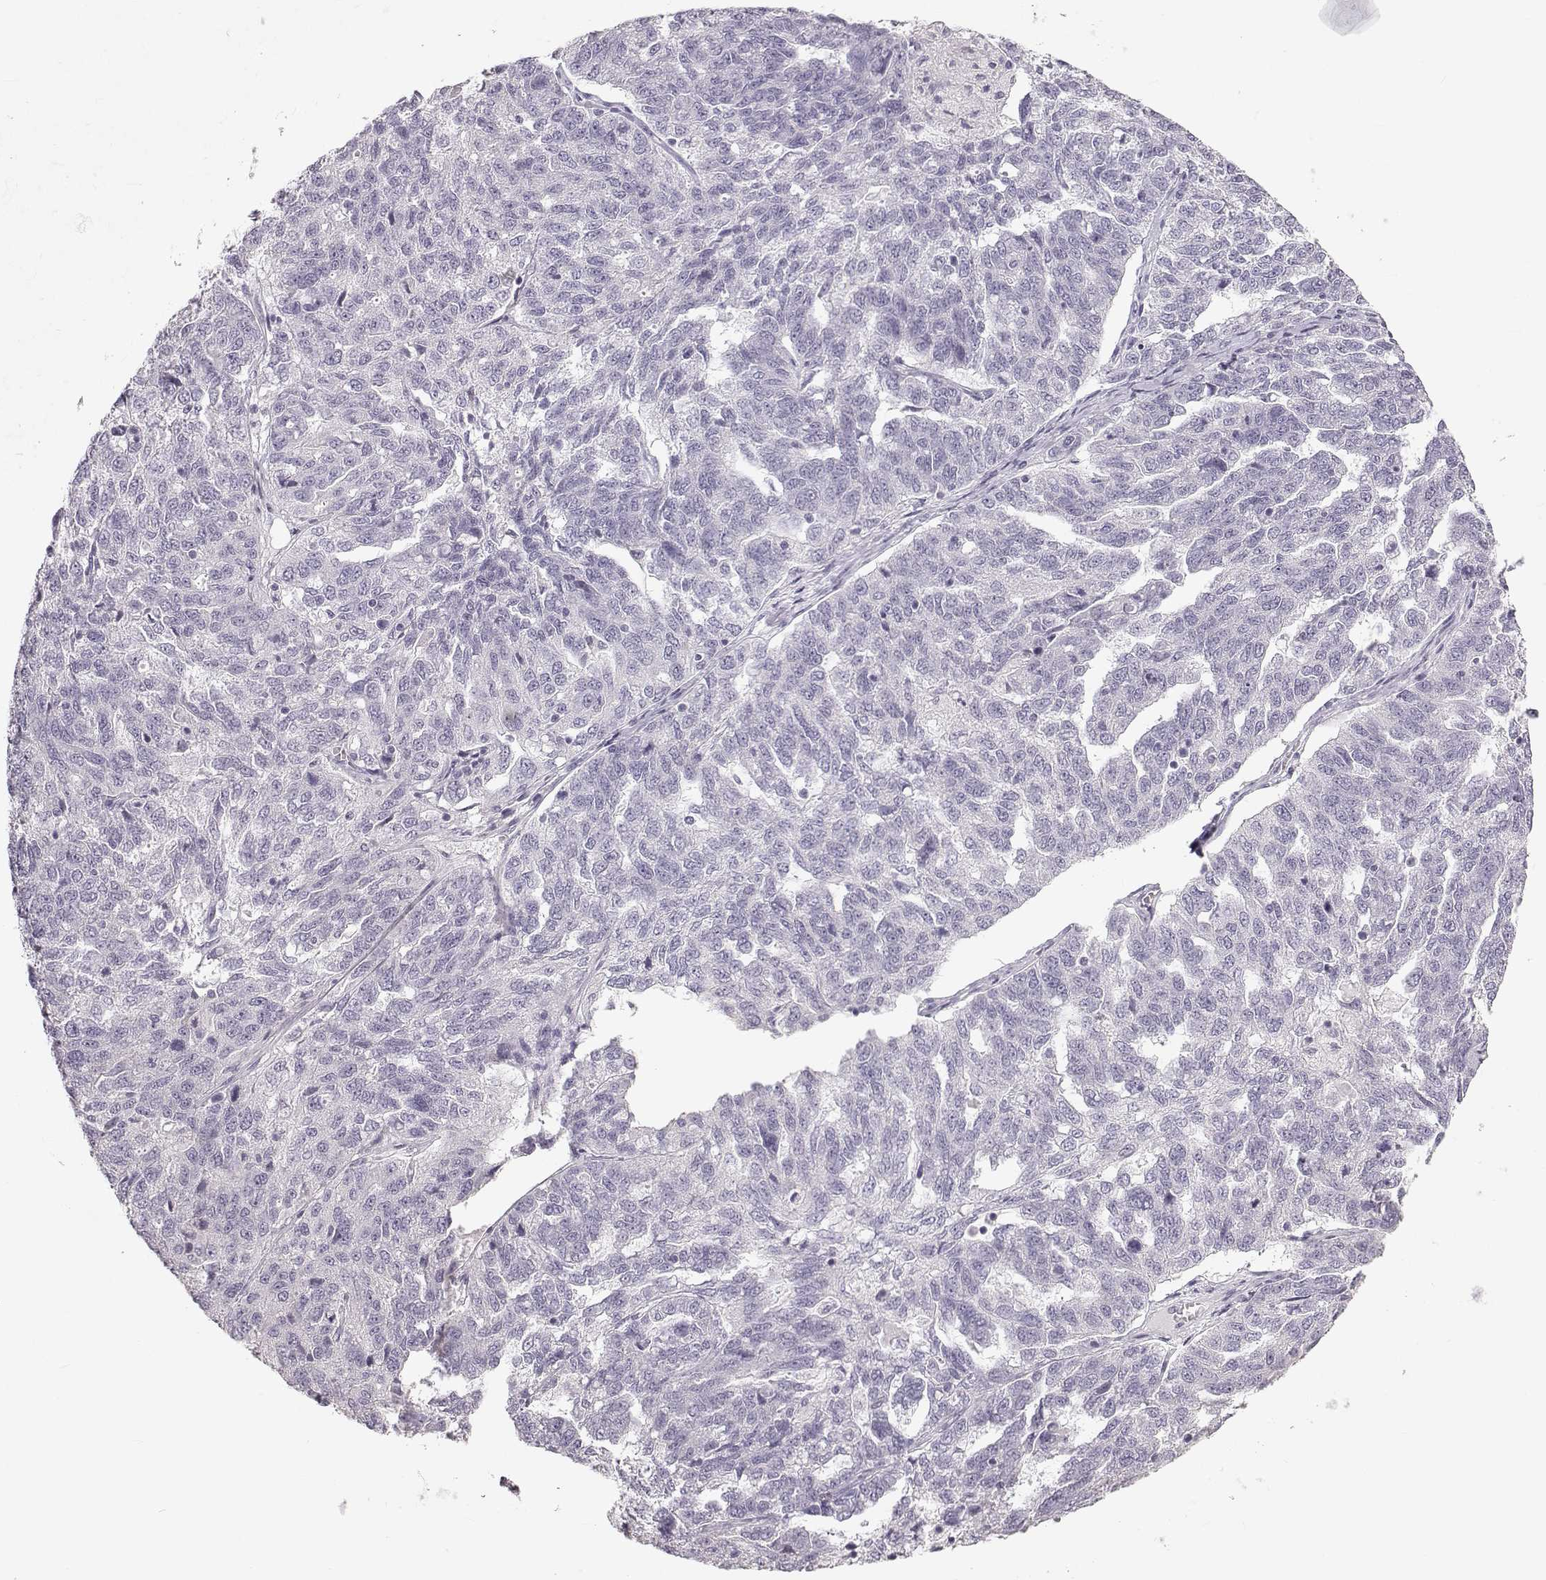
{"staining": {"intensity": "negative", "quantity": "none", "location": "none"}, "tissue": "ovarian cancer", "cell_type": "Tumor cells", "image_type": "cancer", "snomed": [{"axis": "morphology", "description": "Cystadenocarcinoma, serous, NOS"}, {"axis": "topography", "description": "Ovary"}], "caption": "Immunohistochemical staining of ovarian cancer demonstrates no significant positivity in tumor cells. The staining was performed using DAB (3,3'-diaminobenzidine) to visualize the protein expression in brown, while the nuclei were stained in blue with hematoxylin (Magnification: 20x).", "gene": "OIP5", "patient": {"sex": "female", "age": 71}}